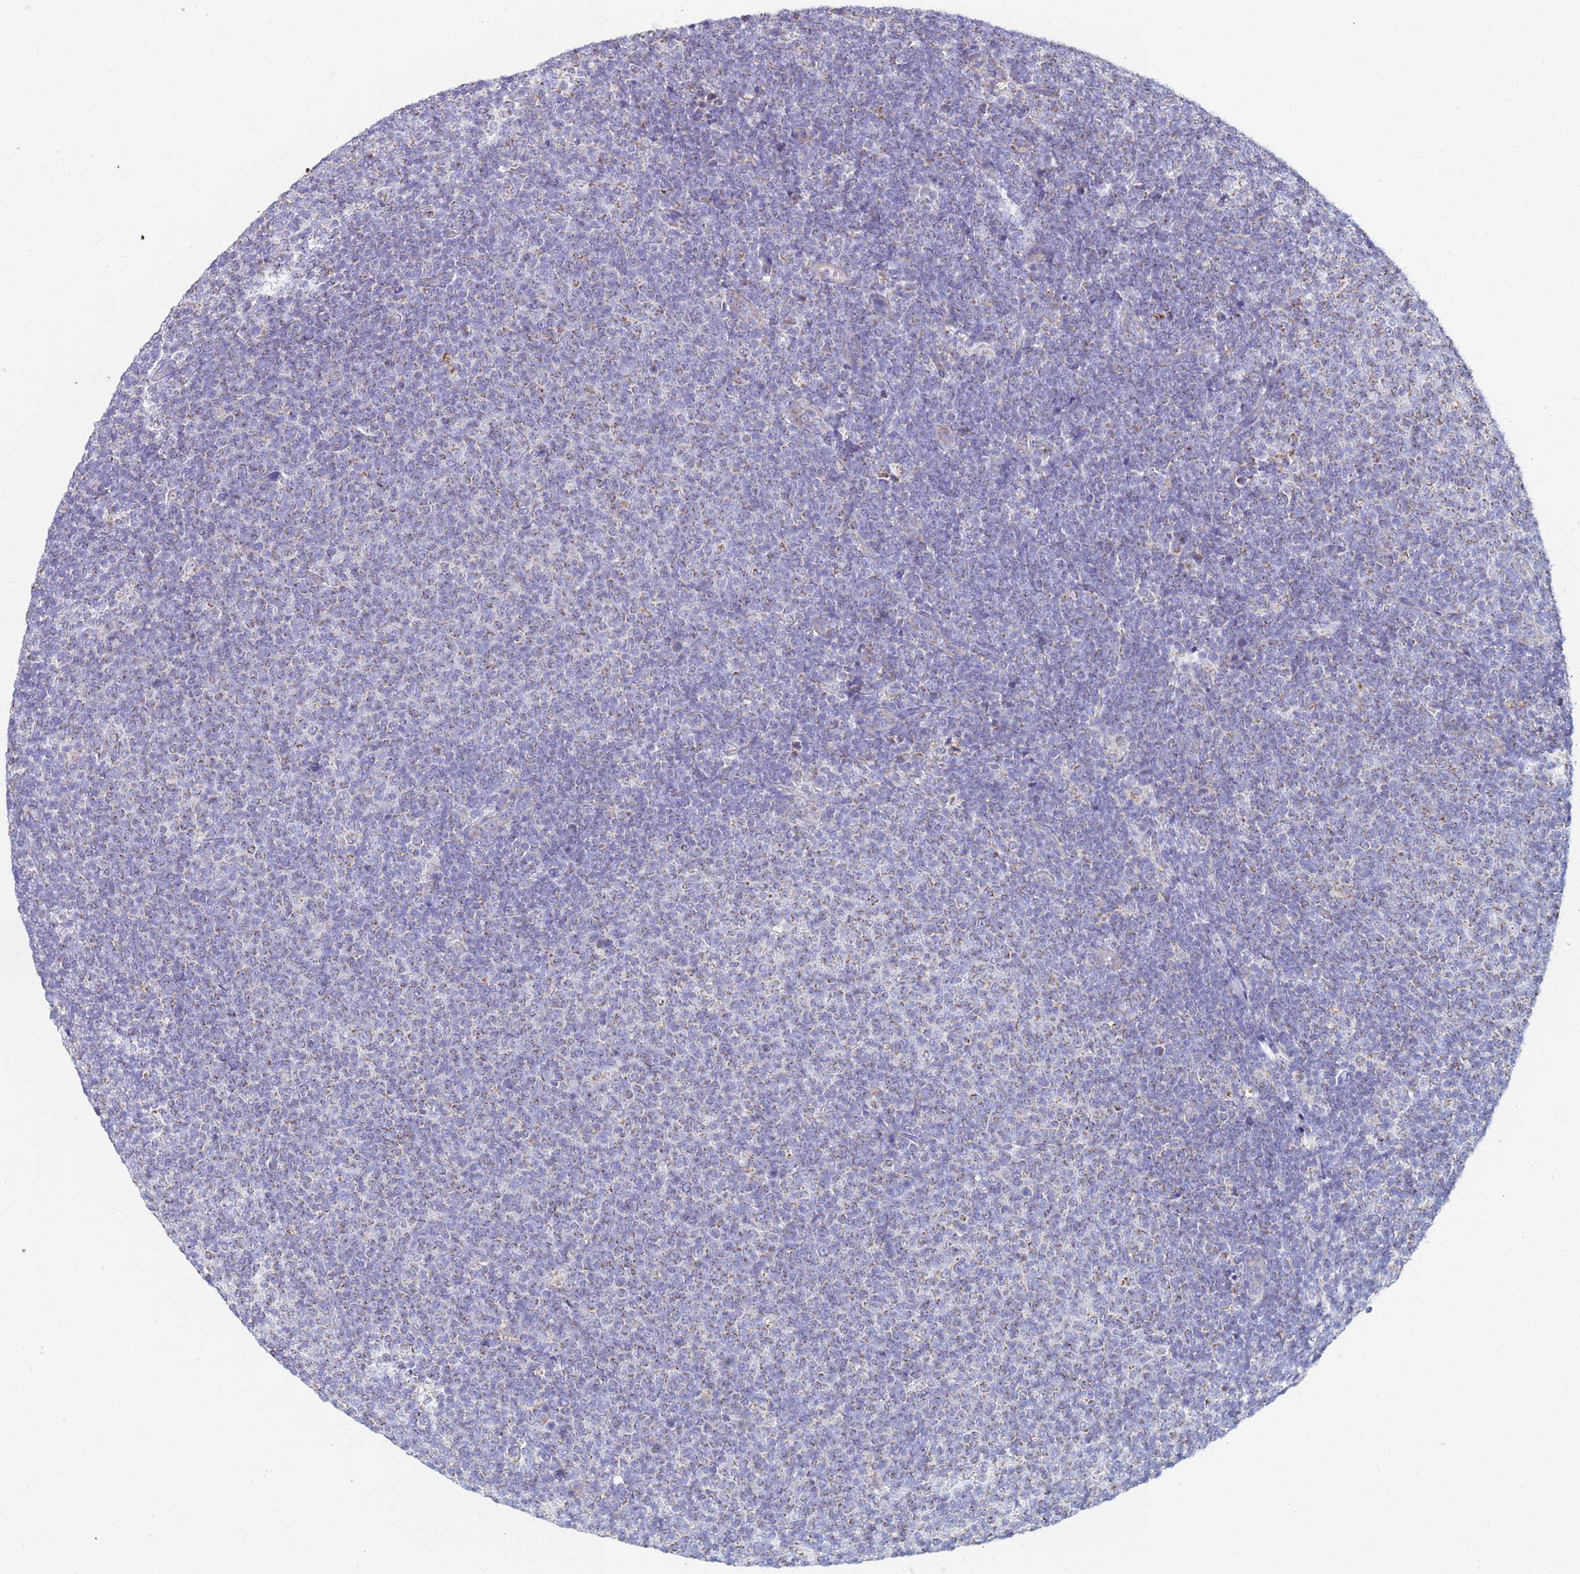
{"staining": {"intensity": "weak", "quantity": "25%-75%", "location": "cytoplasmic/membranous"}, "tissue": "lymphoma", "cell_type": "Tumor cells", "image_type": "cancer", "snomed": [{"axis": "morphology", "description": "Malignant lymphoma, non-Hodgkin's type, Low grade"}, {"axis": "topography", "description": "Lymph node"}], "caption": "DAB immunohistochemical staining of low-grade malignant lymphoma, non-Hodgkin's type displays weak cytoplasmic/membranous protein positivity in about 25%-75% of tumor cells.", "gene": "UQCRH", "patient": {"sex": "male", "age": 66}}